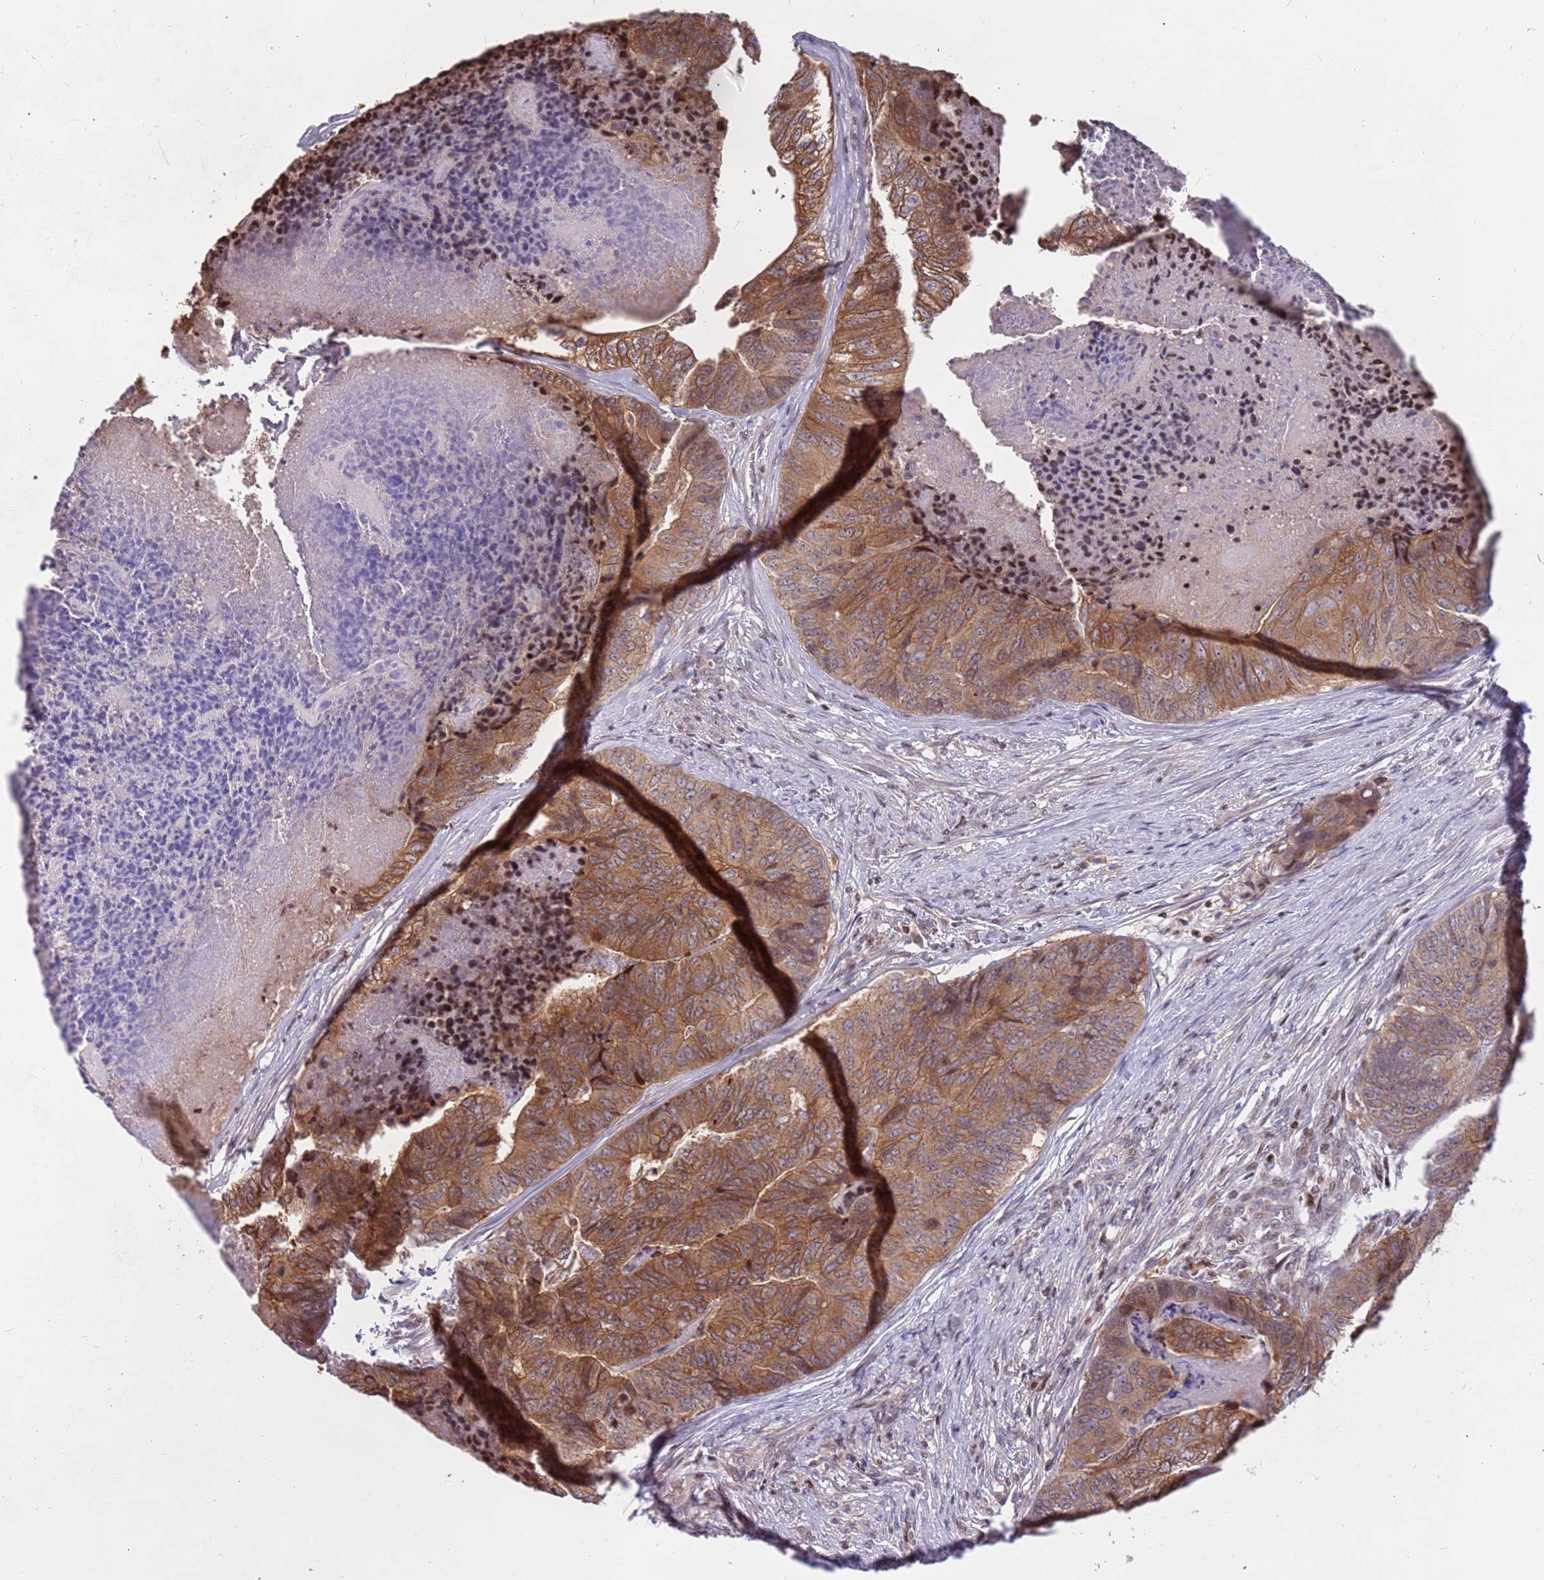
{"staining": {"intensity": "moderate", "quantity": ">75%", "location": "cytoplasmic/membranous"}, "tissue": "colorectal cancer", "cell_type": "Tumor cells", "image_type": "cancer", "snomed": [{"axis": "morphology", "description": "Adenocarcinoma, NOS"}, {"axis": "topography", "description": "Colon"}], "caption": "The micrograph displays a brown stain indicating the presence of a protein in the cytoplasmic/membranous of tumor cells in colorectal cancer. (Brightfield microscopy of DAB IHC at high magnification).", "gene": "ARHGEF5", "patient": {"sex": "female", "age": 67}}